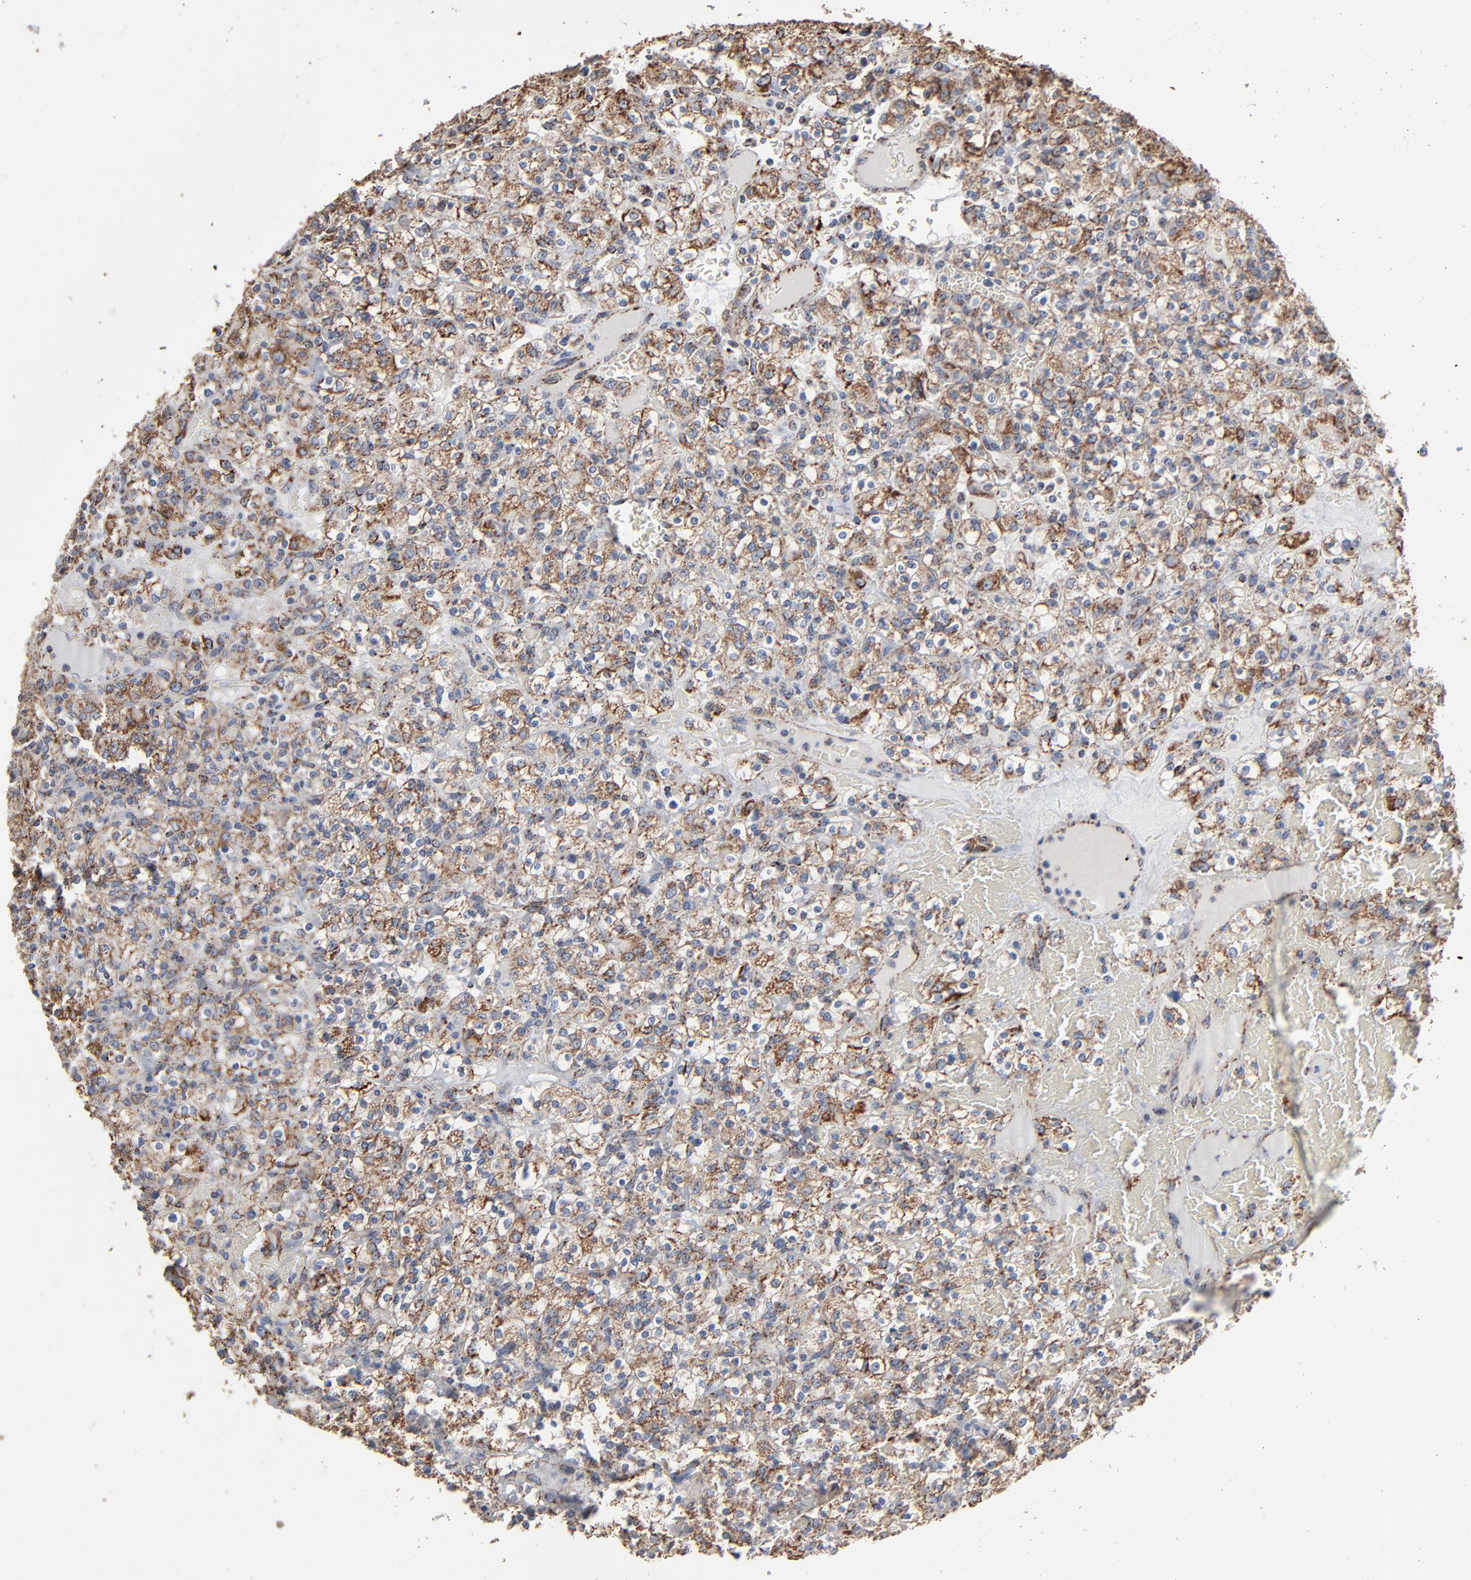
{"staining": {"intensity": "moderate", "quantity": ">75%", "location": "cytoplasmic/membranous"}, "tissue": "renal cancer", "cell_type": "Tumor cells", "image_type": "cancer", "snomed": [{"axis": "morphology", "description": "Normal tissue, NOS"}, {"axis": "morphology", "description": "Adenocarcinoma, NOS"}, {"axis": "topography", "description": "Kidney"}], "caption": "A histopathology image of human renal adenocarcinoma stained for a protein exhibits moderate cytoplasmic/membranous brown staining in tumor cells. Immunohistochemistry stains the protein in brown and the nuclei are stained blue.", "gene": "UQCRC1", "patient": {"sex": "female", "age": 72}}